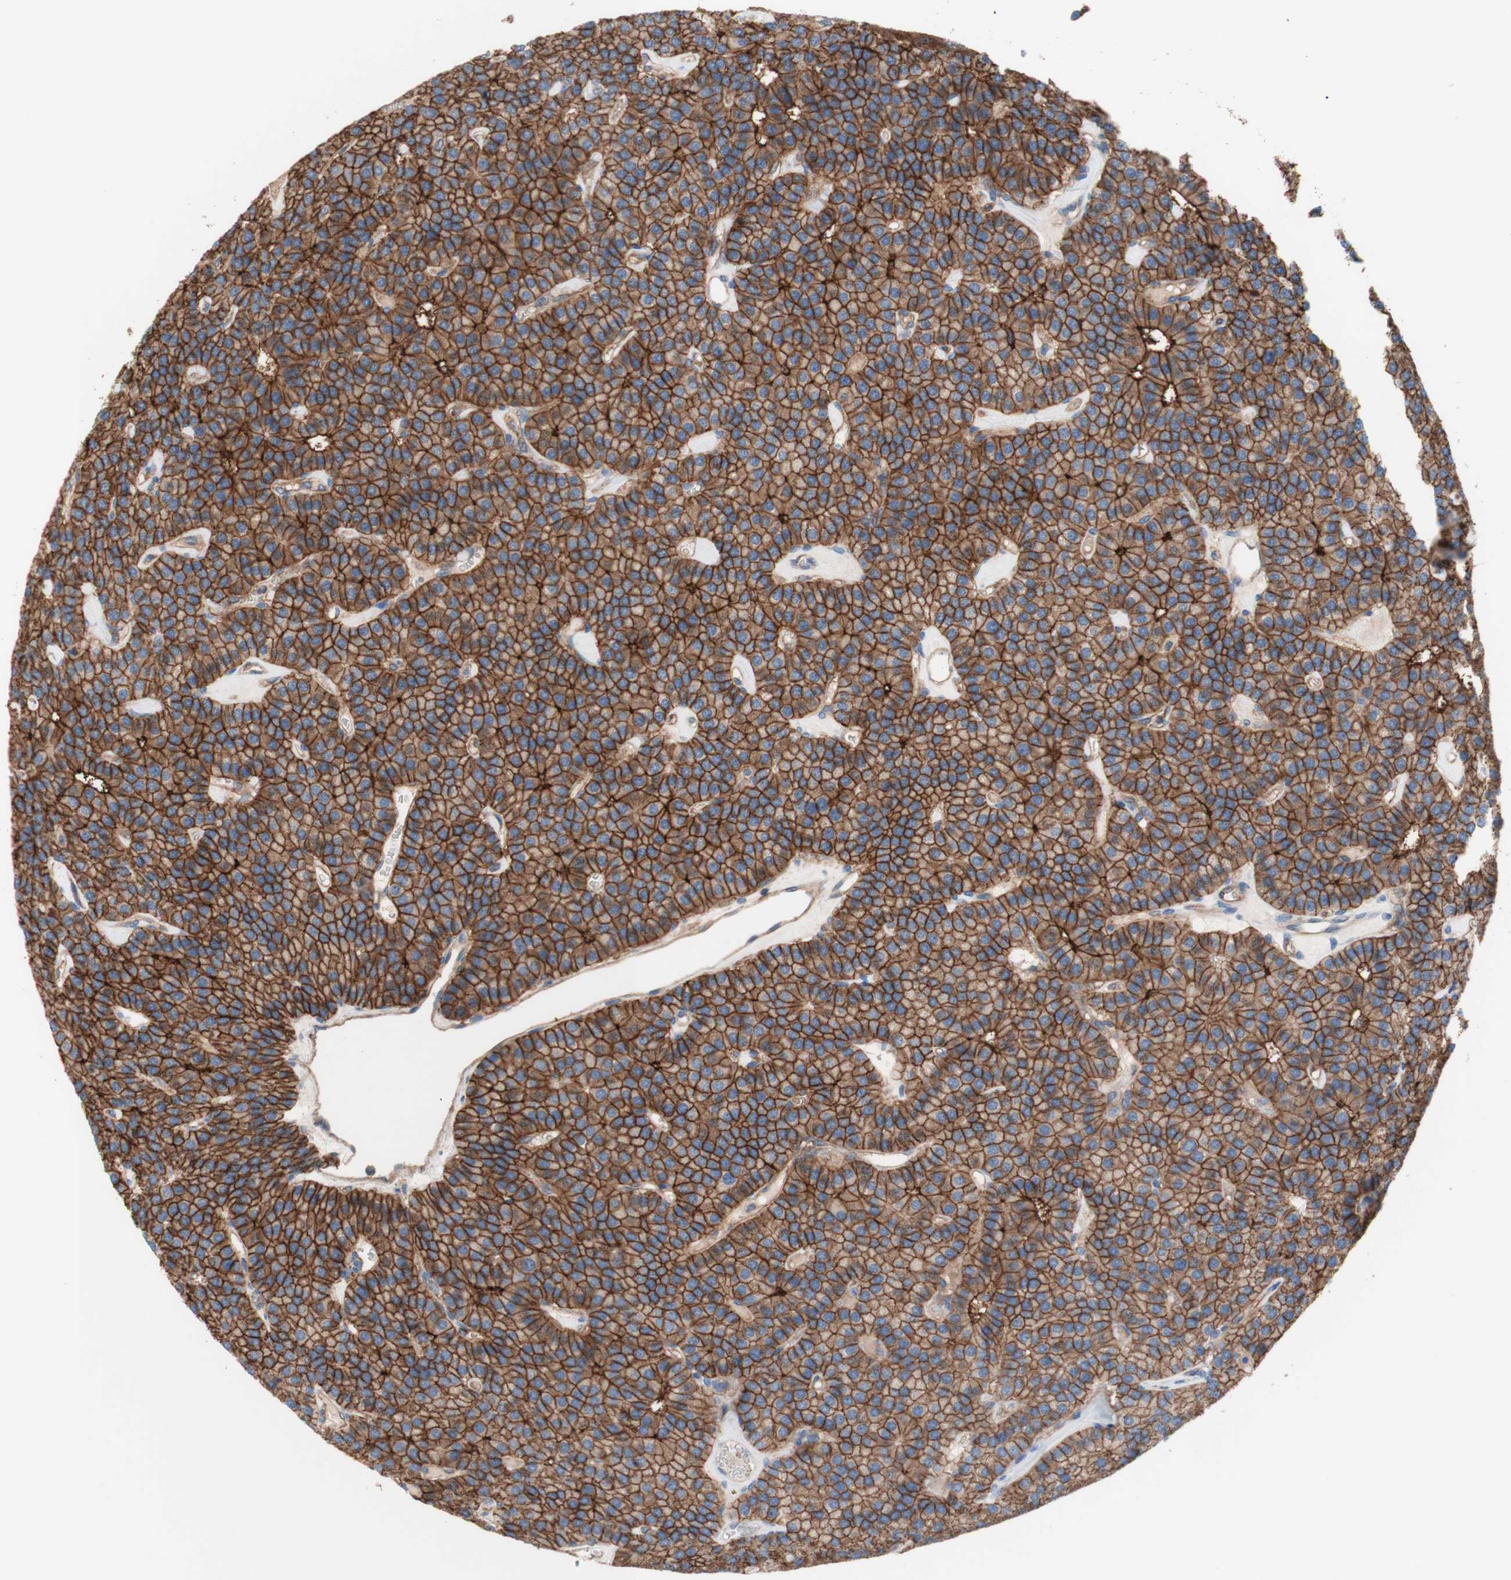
{"staining": {"intensity": "moderate", "quantity": ">75%", "location": "cytoplasmic/membranous"}, "tissue": "parathyroid gland", "cell_type": "Glandular cells", "image_type": "normal", "snomed": [{"axis": "morphology", "description": "Normal tissue, NOS"}, {"axis": "morphology", "description": "Adenoma, NOS"}, {"axis": "topography", "description": "Parathyroid gland"}], "caption": "Immunohistochemistry micrograph of unremarkable parathyroid gland: human parathyroid gland stained using immunohistochemistry (IHC) exhibits medium levels of moderate protein expression localized specifically in the cytoplasmic/membranous of glandular cells, appearing as a cytoplasmic/membranous brown color.", "gene": "CD46", "patient": {"sex": "female", "age": 86}}